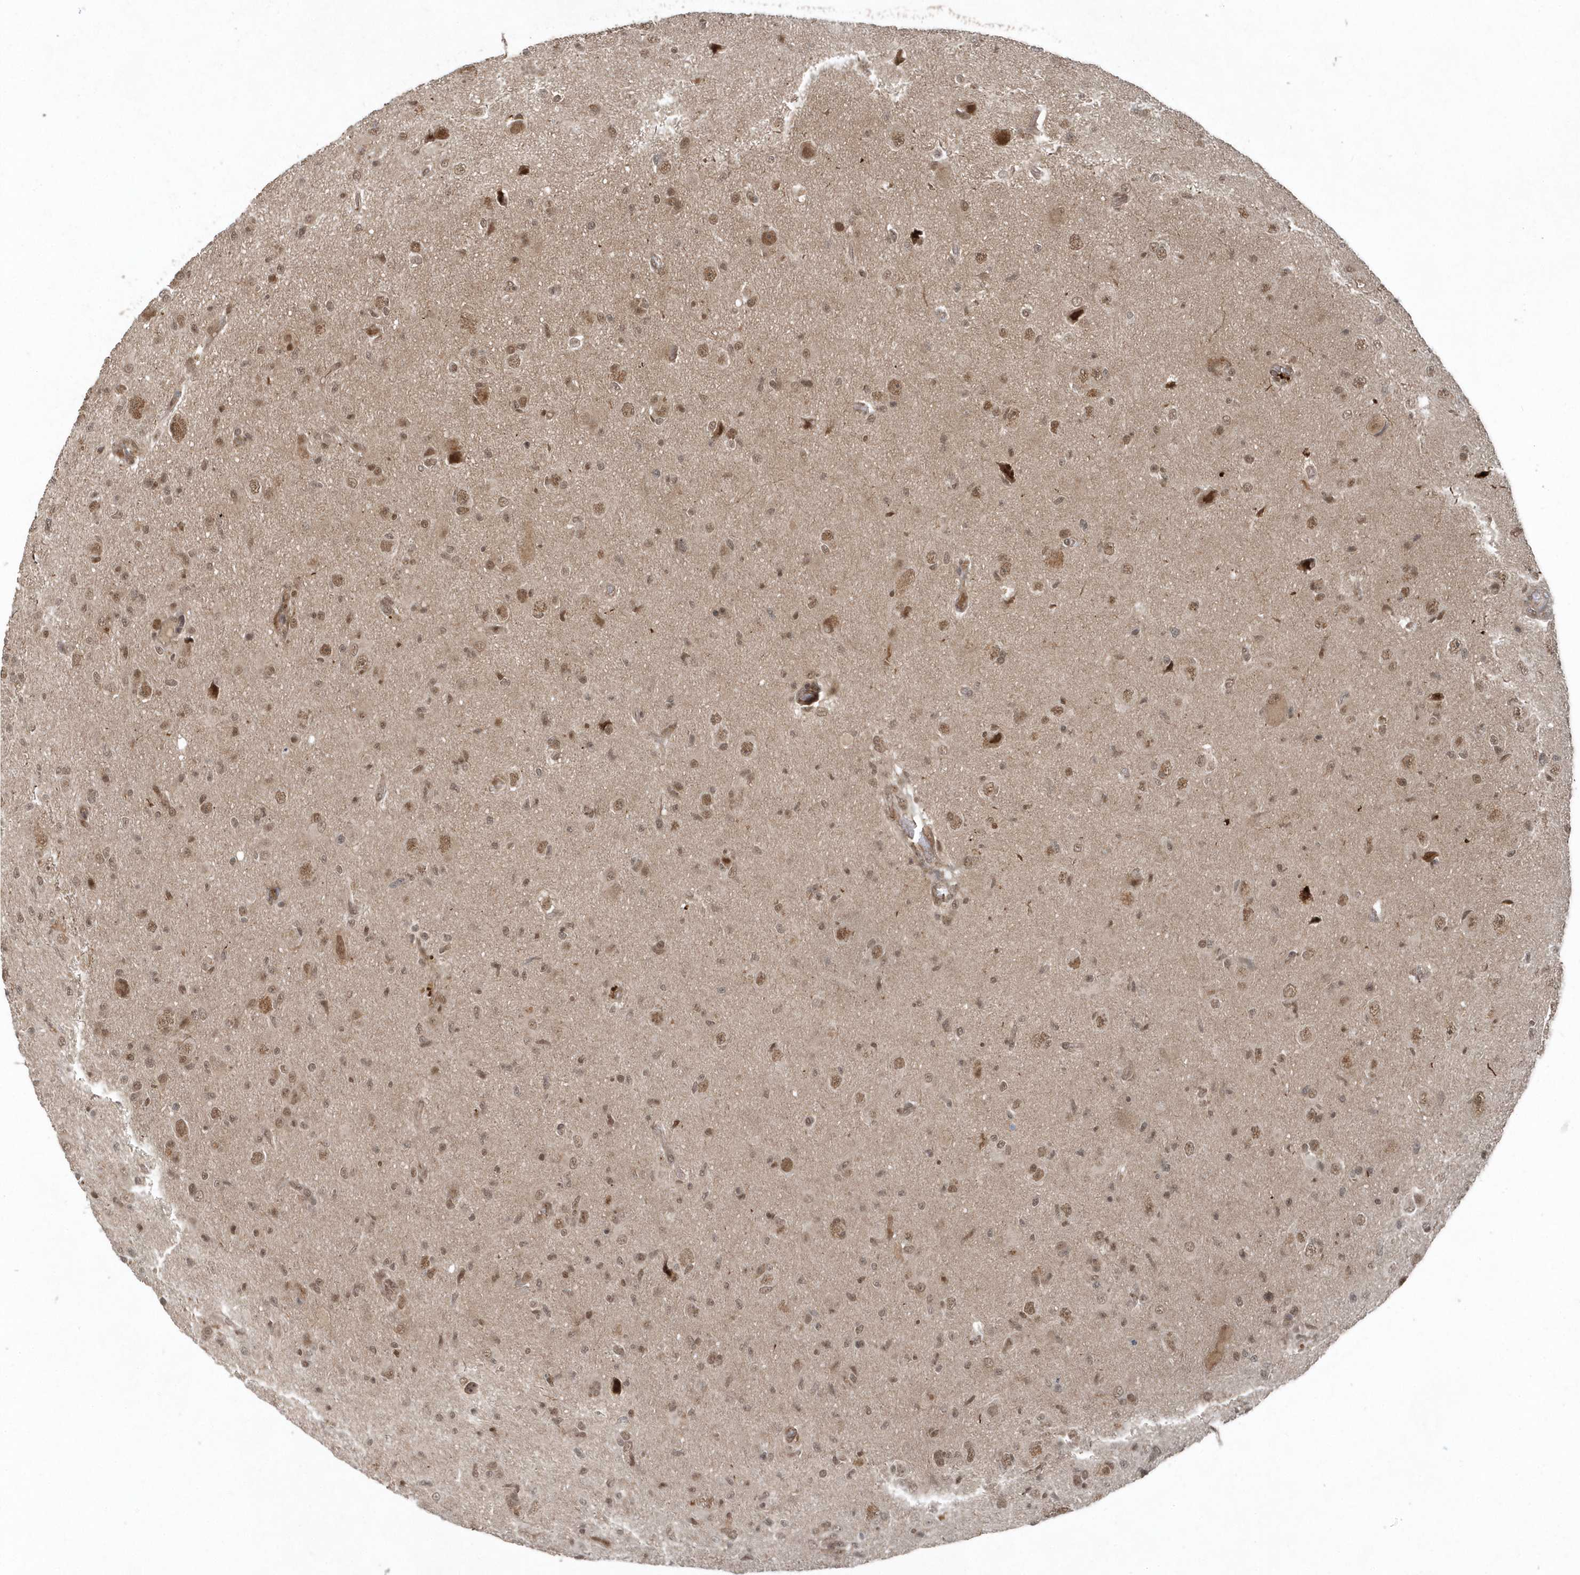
{"staining": {"intensity": "moderate", "quantity": ">75%", "location": "nuclear"}, "tissue": "glioma", "cell_type": "Tumor cells", "image_type": "cancer", "snomed": [{"axis": "morphology", "description": "Glioma, malignant, High grade"}, {"axis": "topography", "description": "Brain"}], "caption": "A photomicrograph of human glioma stained for a protein displays moderate nuclear brown staining in tumor cells. Nuclei are stained in blue.", "gene": "QTRT2", "patient": {"sex": "female", "age": 57}}